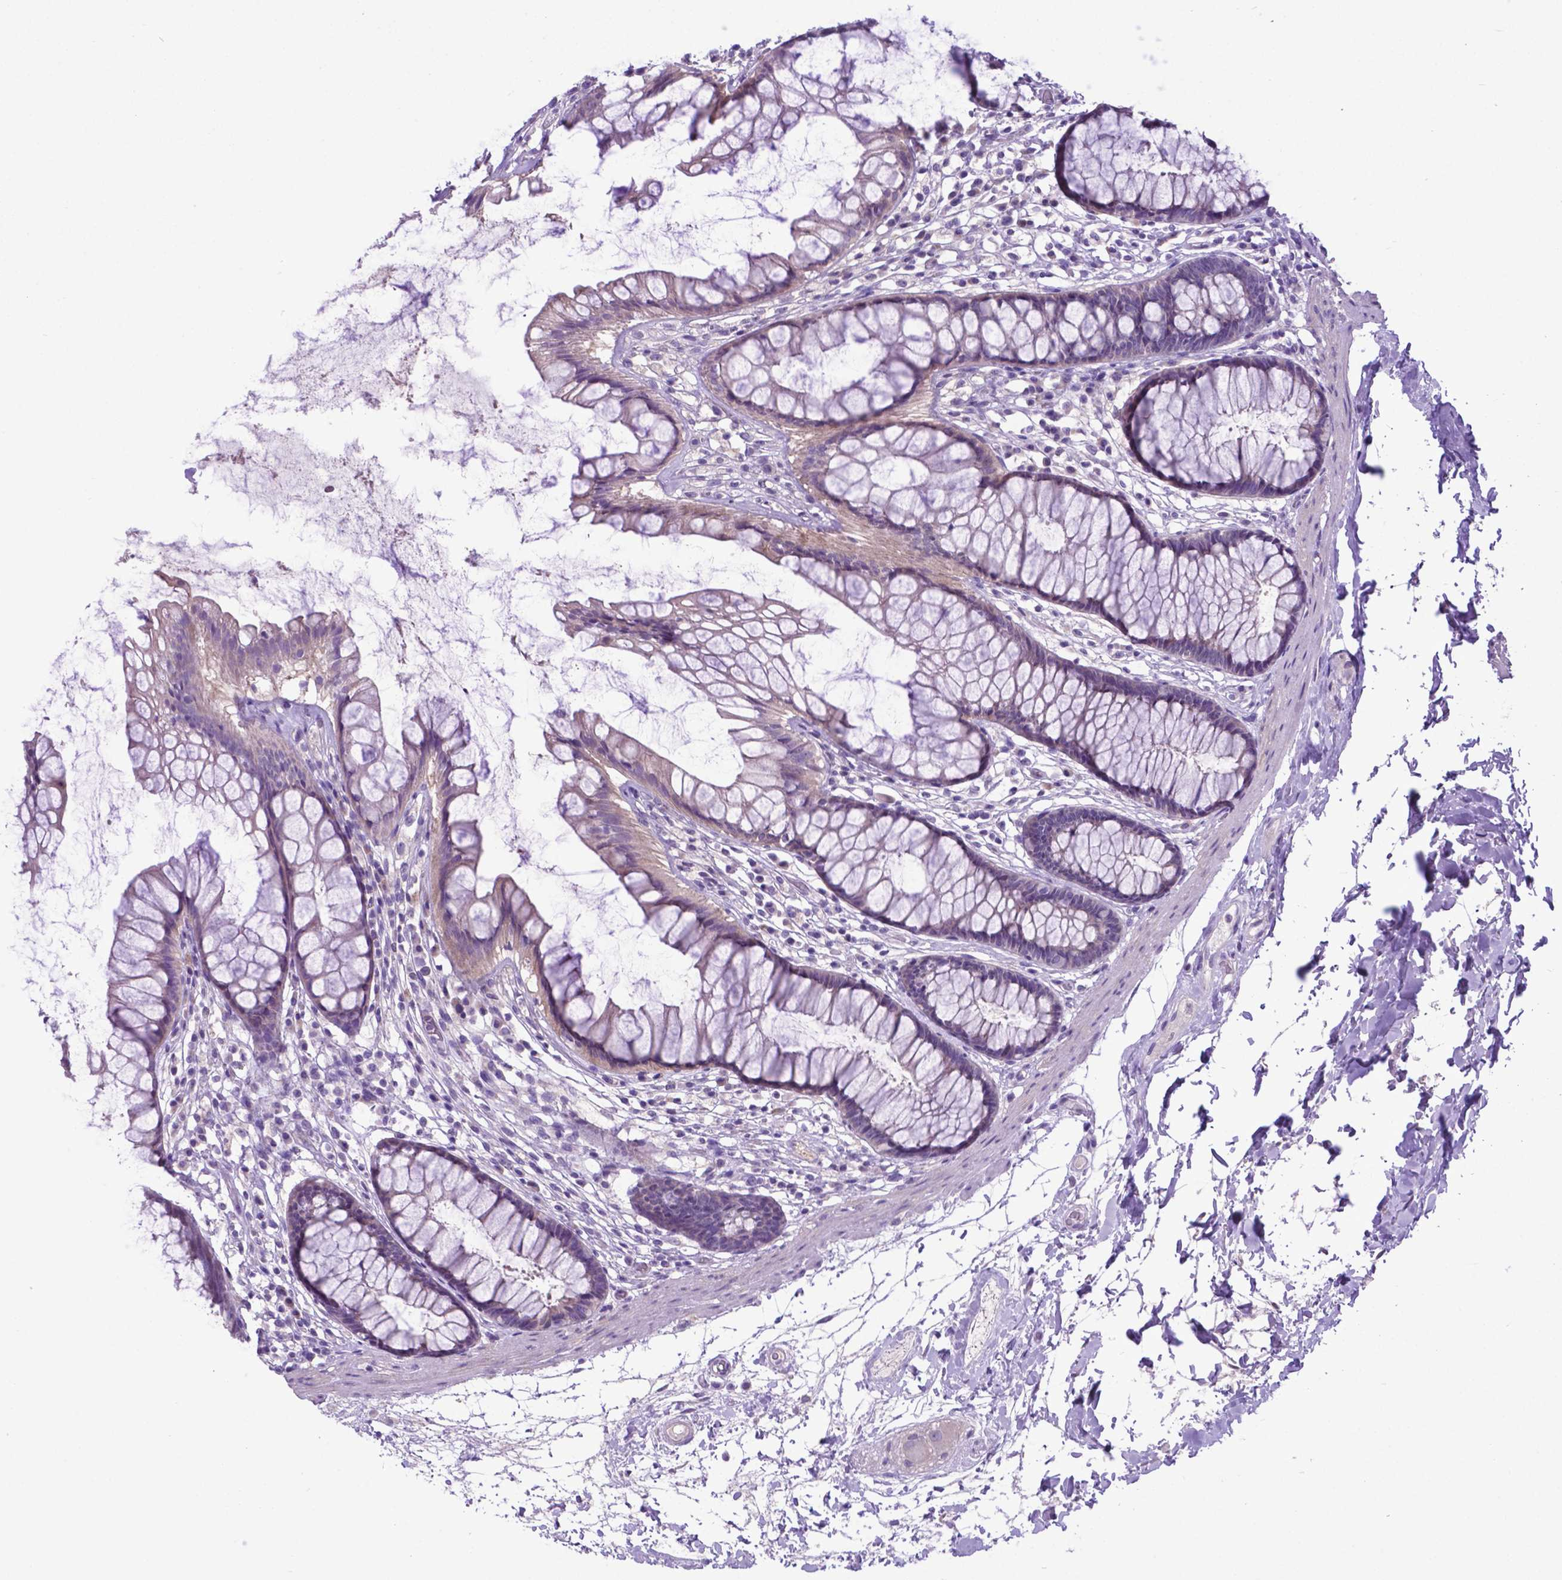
{"staining": {"intensity": "negative", "quantity": "none", "location": "none"}, "tissue": "rectum", "cell_type": "Glandular cells", "image_type": "normal", "snomed": [{"axis": "morphology", "description": "Normal tissue, NOS"}, {"axis": "topography", "description": "Rectum"}], "caption": "Normal rectum was stained to show a protein in brown. There is no significant positivity in glandular cells. (DAB (3,3'-diaminobenzidine) immunohistochemistry, high magnification).", "gene": "ADRA2B", "patient": {"sex": "male", "age": 72}}